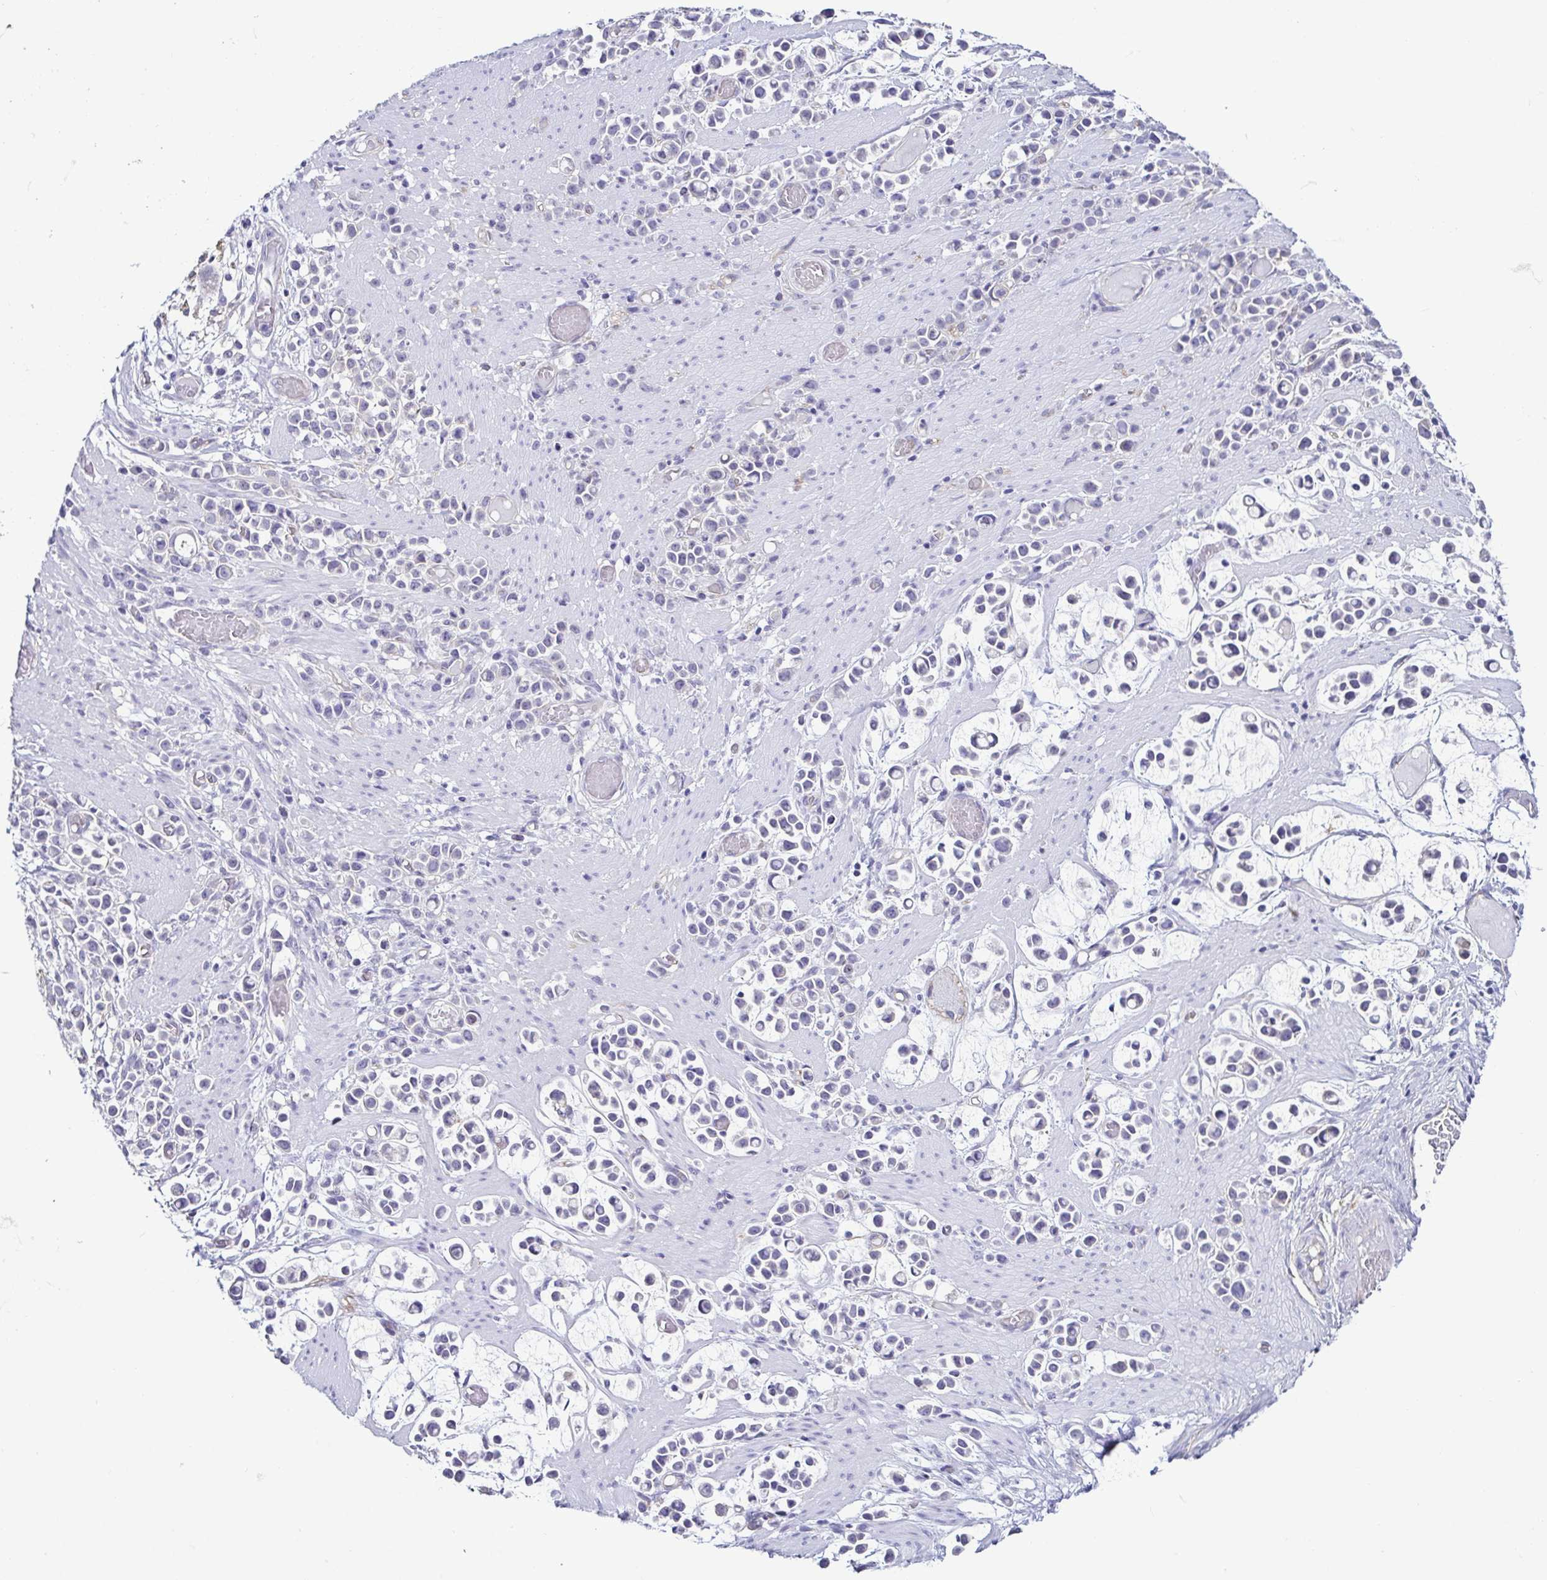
{"staining": {"intensity": "negative", "quantity": "none", "location": "none"}, "tissue": "stomach cancer", "cell_type": "Tumor cells", "image_type": "cancer", "snomed": [{"axis": "morphology", "description": "Adenocarcinoma, NOS"}, {"axis": "topography", "description": "Stomach"}], "caption": "There is no significant positivity in tumor cells of adenocarcinoma (stomach).", "gene": "CASP14", "patient": {"sex": "male", "age": 82}}